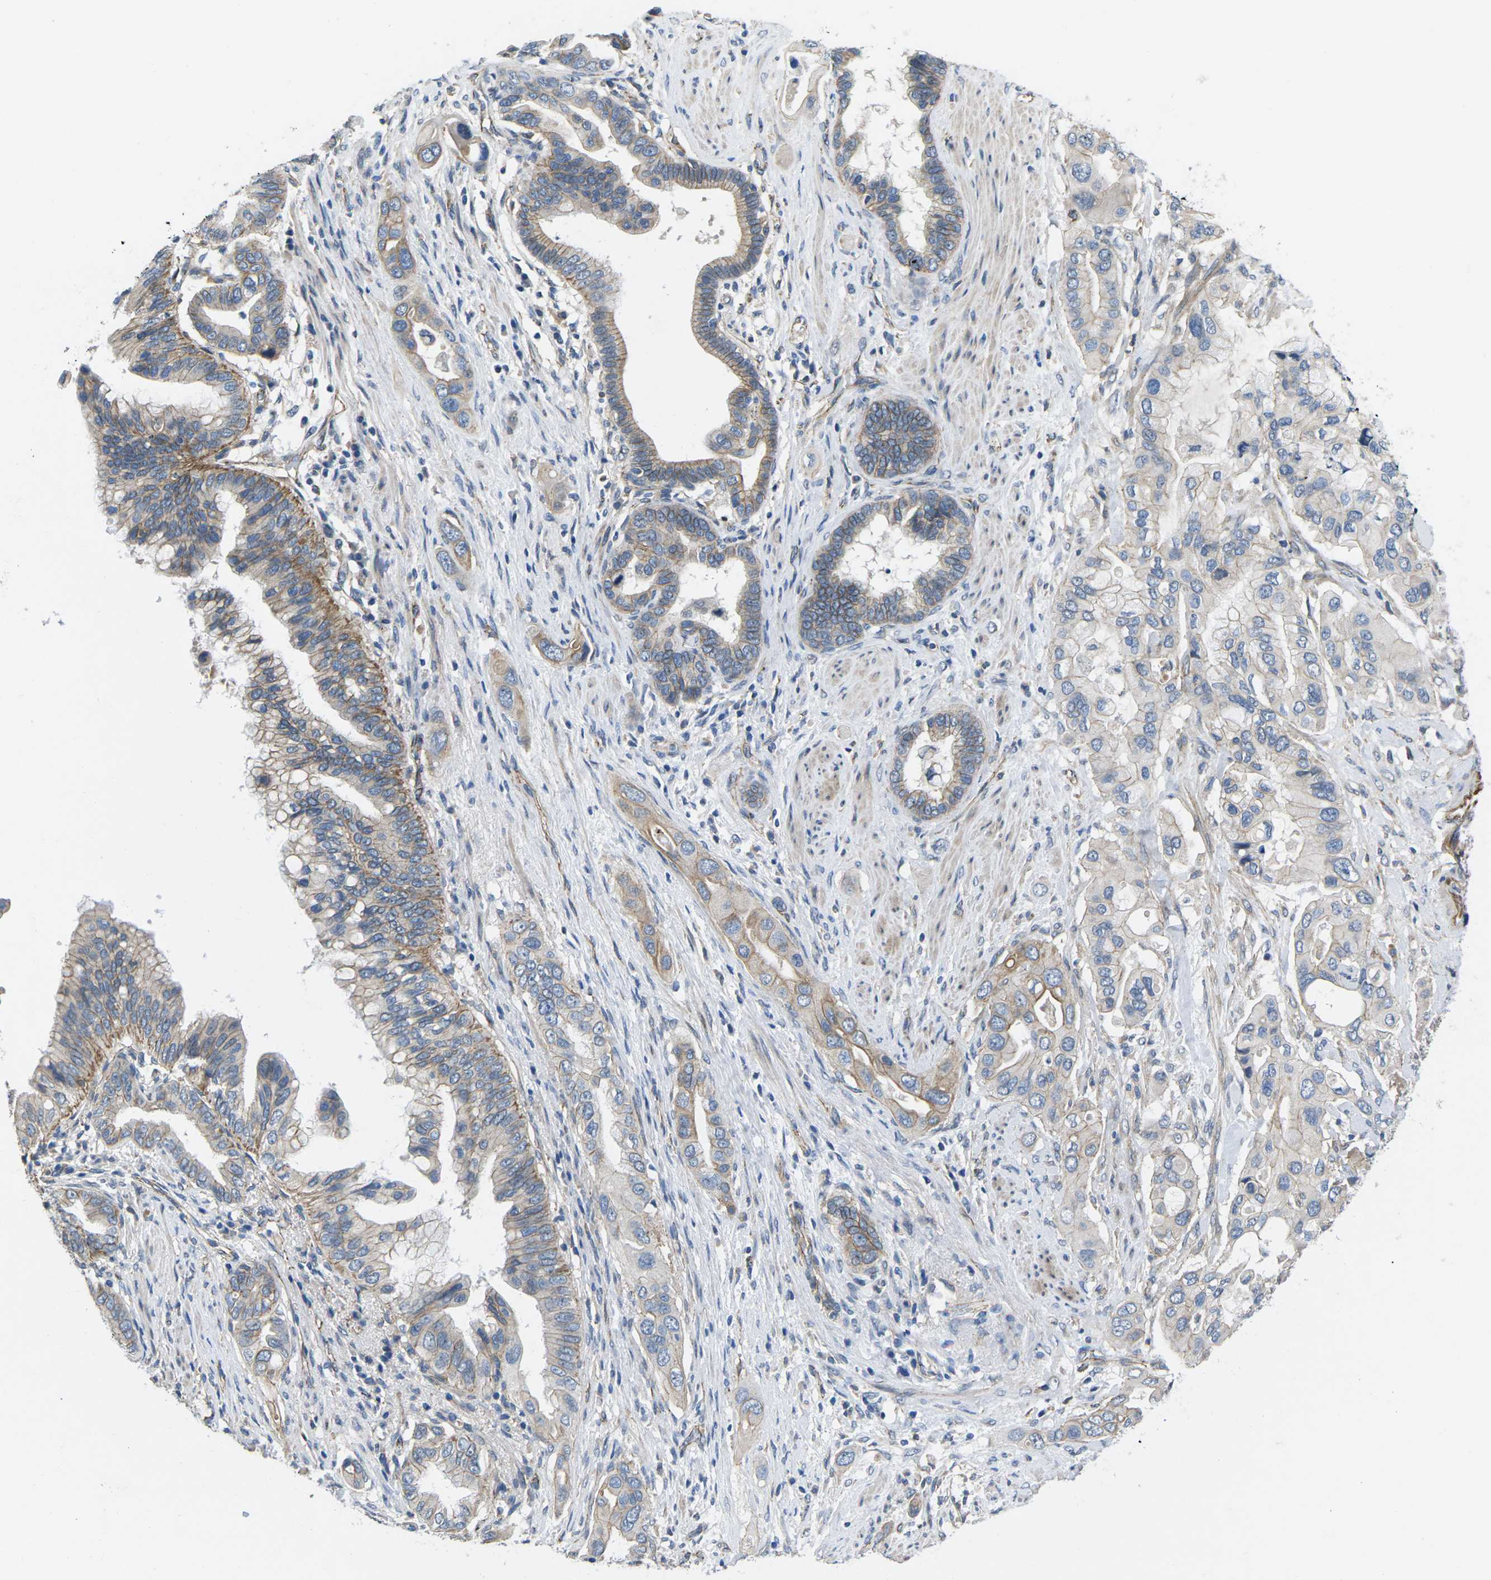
{"staining": {"intensity": "moderate", "quantity": "<25%", "location": "cytoplasmic/membranous"}, "tissue": "pancreatic cancer", "cell_type": "Tumor cells", "image_type": "cancer", "snomed": [{"axis": "morphology", "description": "Adenocarcinoma, NOS"}, {"axis": "topography", "description": "Pancreas"}], "caption": "A low amount of moderate cytoplasmic/membranous staining is seen in about <25% of tumor cells in pancreatic cancer tissue.", "gene": "CTNND1", "patient": {"sex": "female", "age": 56}}